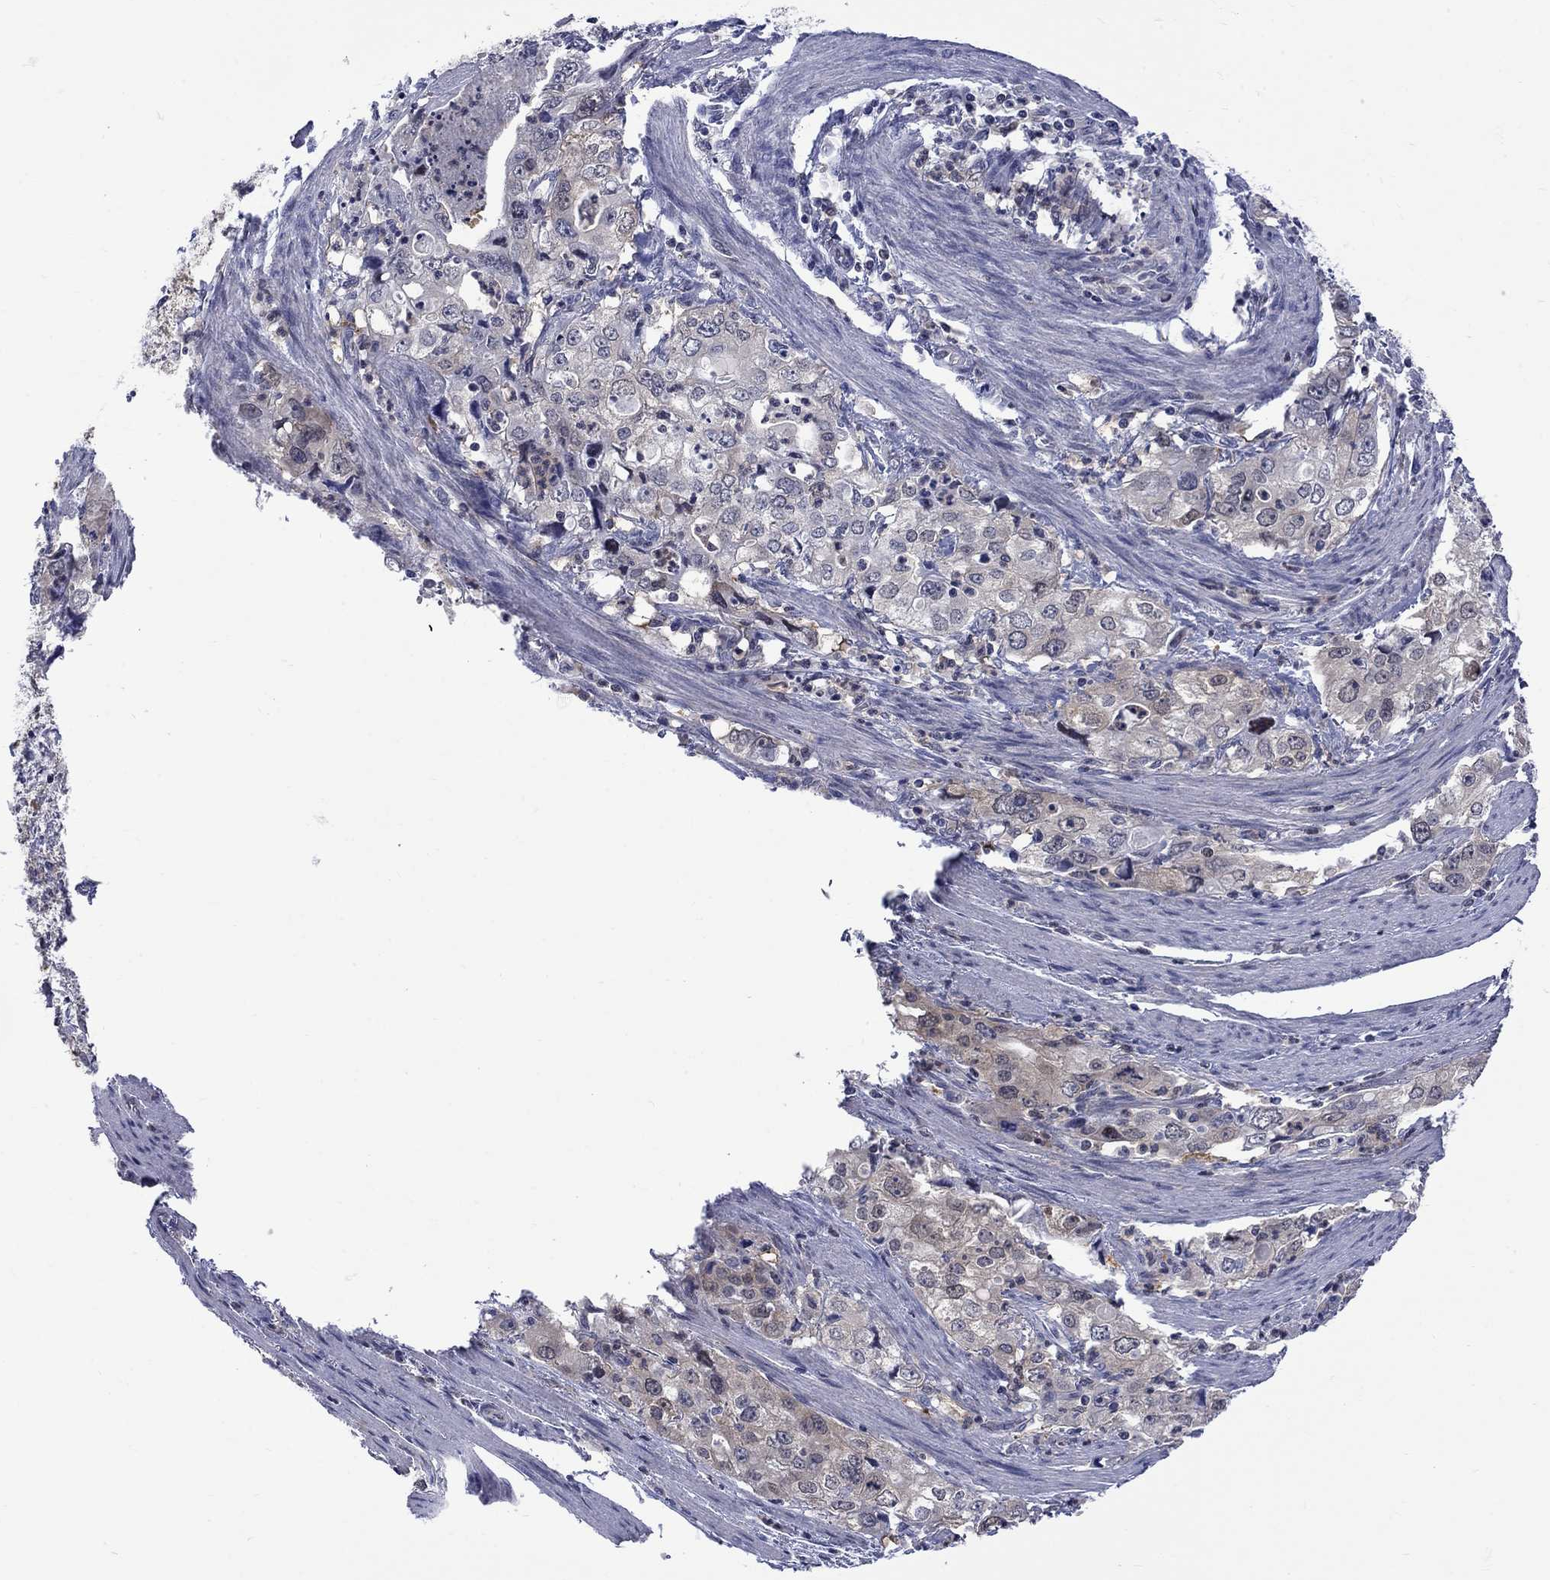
{"staining": {"intensity": "negative", "quantity": "none", "location": "none"}, "tissue": "stomach cancer", "cell_type": "Tumor cells", "image_type": "cancer", "snomed": [{"axis": "morphology", "description": "Adenocarcinoma, NOS"}, {"axis": "topography", "description": "Stomach, upper"}], "caption": "Human stomach cancer stained for a protein using immunohistochemistry (IHC) displays no positivity in tumor cells.", "gene": "HKDC1", "patient": {"sex": "male", "age": 75}}